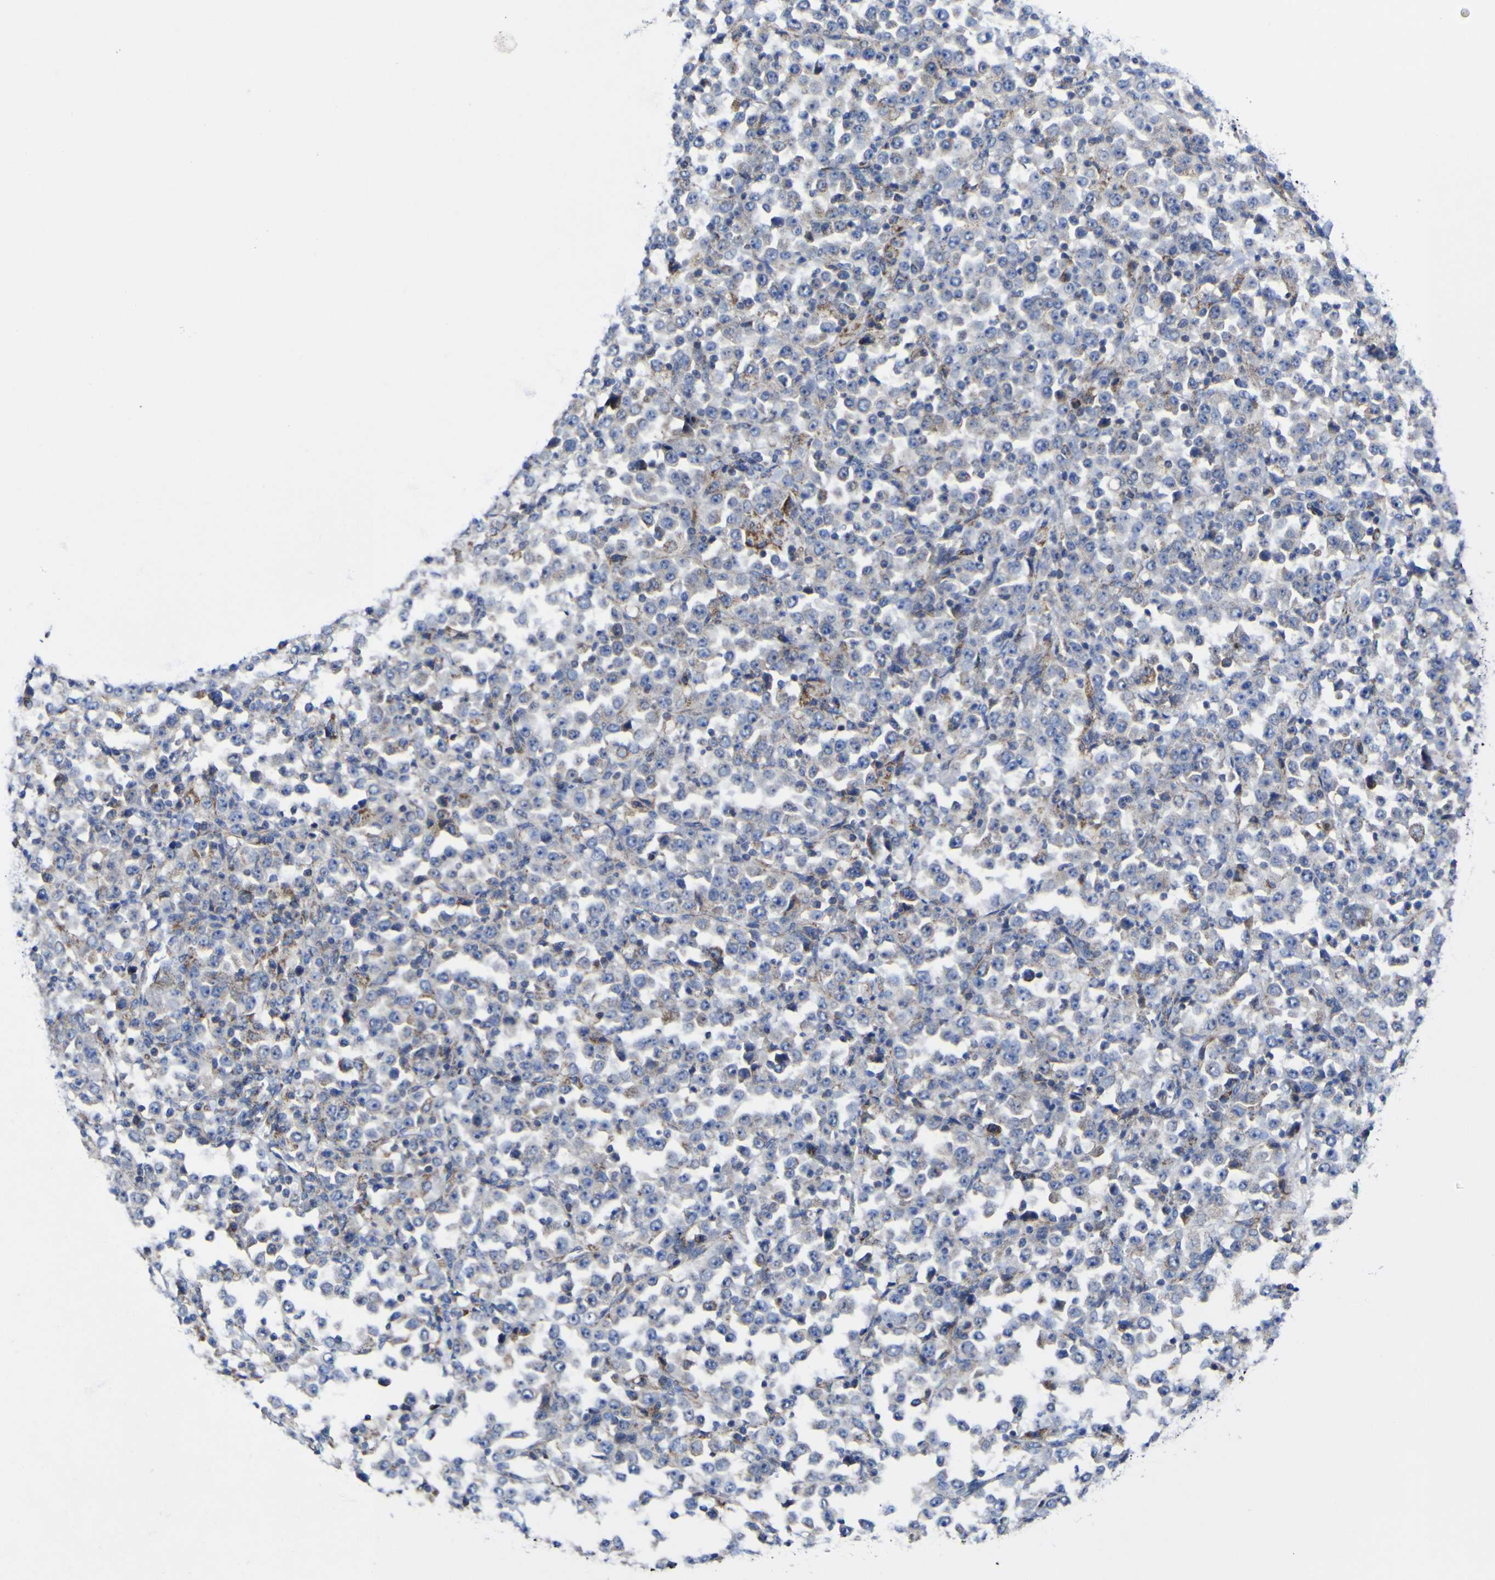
{"staining": {"intensity": "moderate", "quantity": "25%-75%", "location": "cytoplasmic/membranous"}, "tissue": "stomach cancer", "cell_type": "Tumor cells", "image_type": "cancer", "snomed": [{"axis": "morphology", "description": "Normal tissue, NOS"}, {"axis": "morphology", "description": "Adenocarcinoma, NOS"}, {"axis": "topography", "description": "Stomach, upper"}, {"axis": "topography", "description": "Stomach"}], "caption": "Tumor cells show medium levels of moderate cytoplasmic/membranous positivity in approximately 25%-75% of cells in stomach adenocarcinoma. (IHC, brightfield microscopy, high magnification).", "gene": "CCDC90B", "patient": {"sex": "male", "age": 59}}